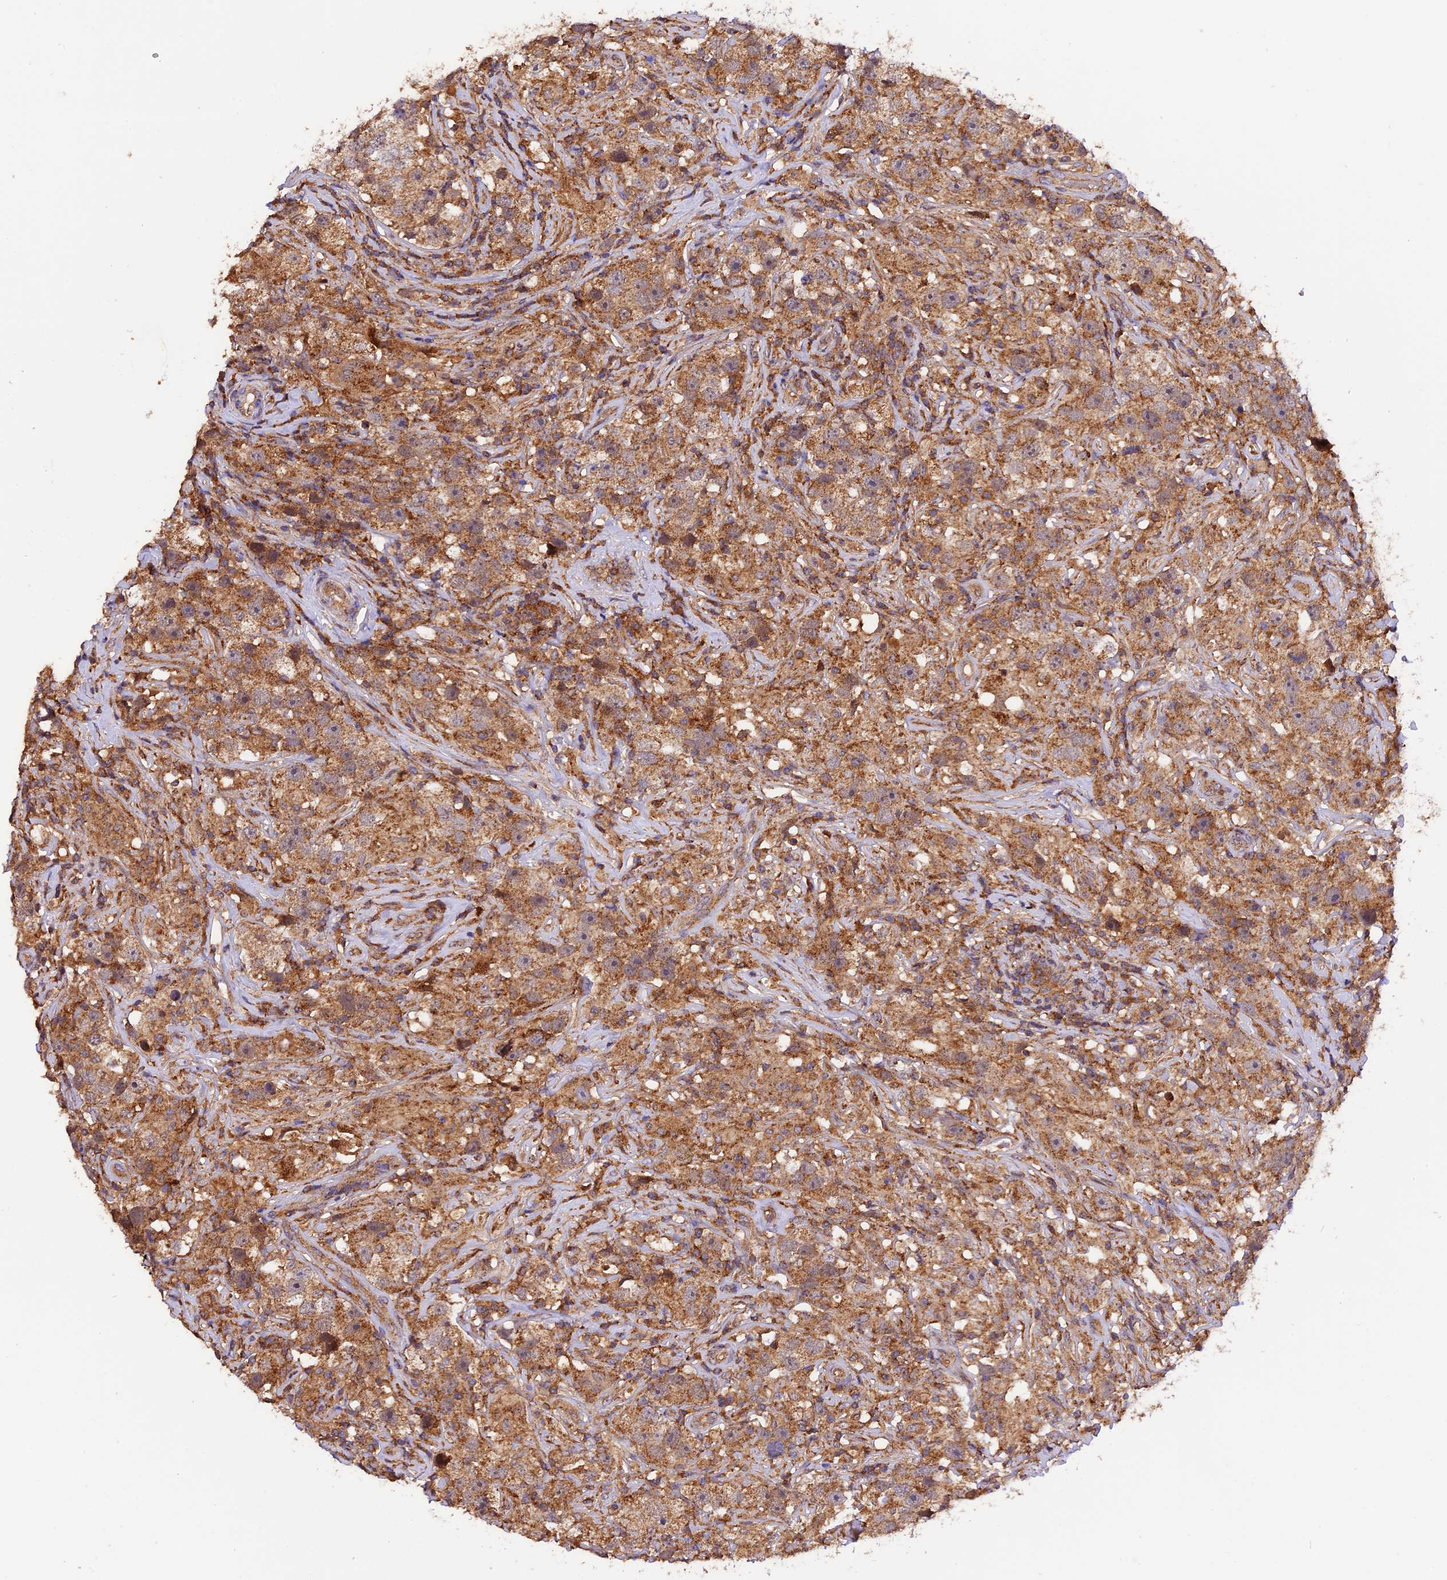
{"staining": {"intensity": "moderate", "quantity": ">75%", "location": "cytoplasmic/membranous"}, "tissue": "testis cancer", "cell_type": "Tumor cells", "image_type": "cancer", "snomed": [{"axis": "morphology", "description": "Seminoma, NOS"}, {"axis": "topography", "description": "Testis"}], "caption": "Immunohistochemical staining of testis seminoma demonstrates medium levels of moderate cytoplasmic/membranous expression in approximately >75% of tumor cells.", "gene": "PEX3", "patient": {"sex": "male", "age": 49}}